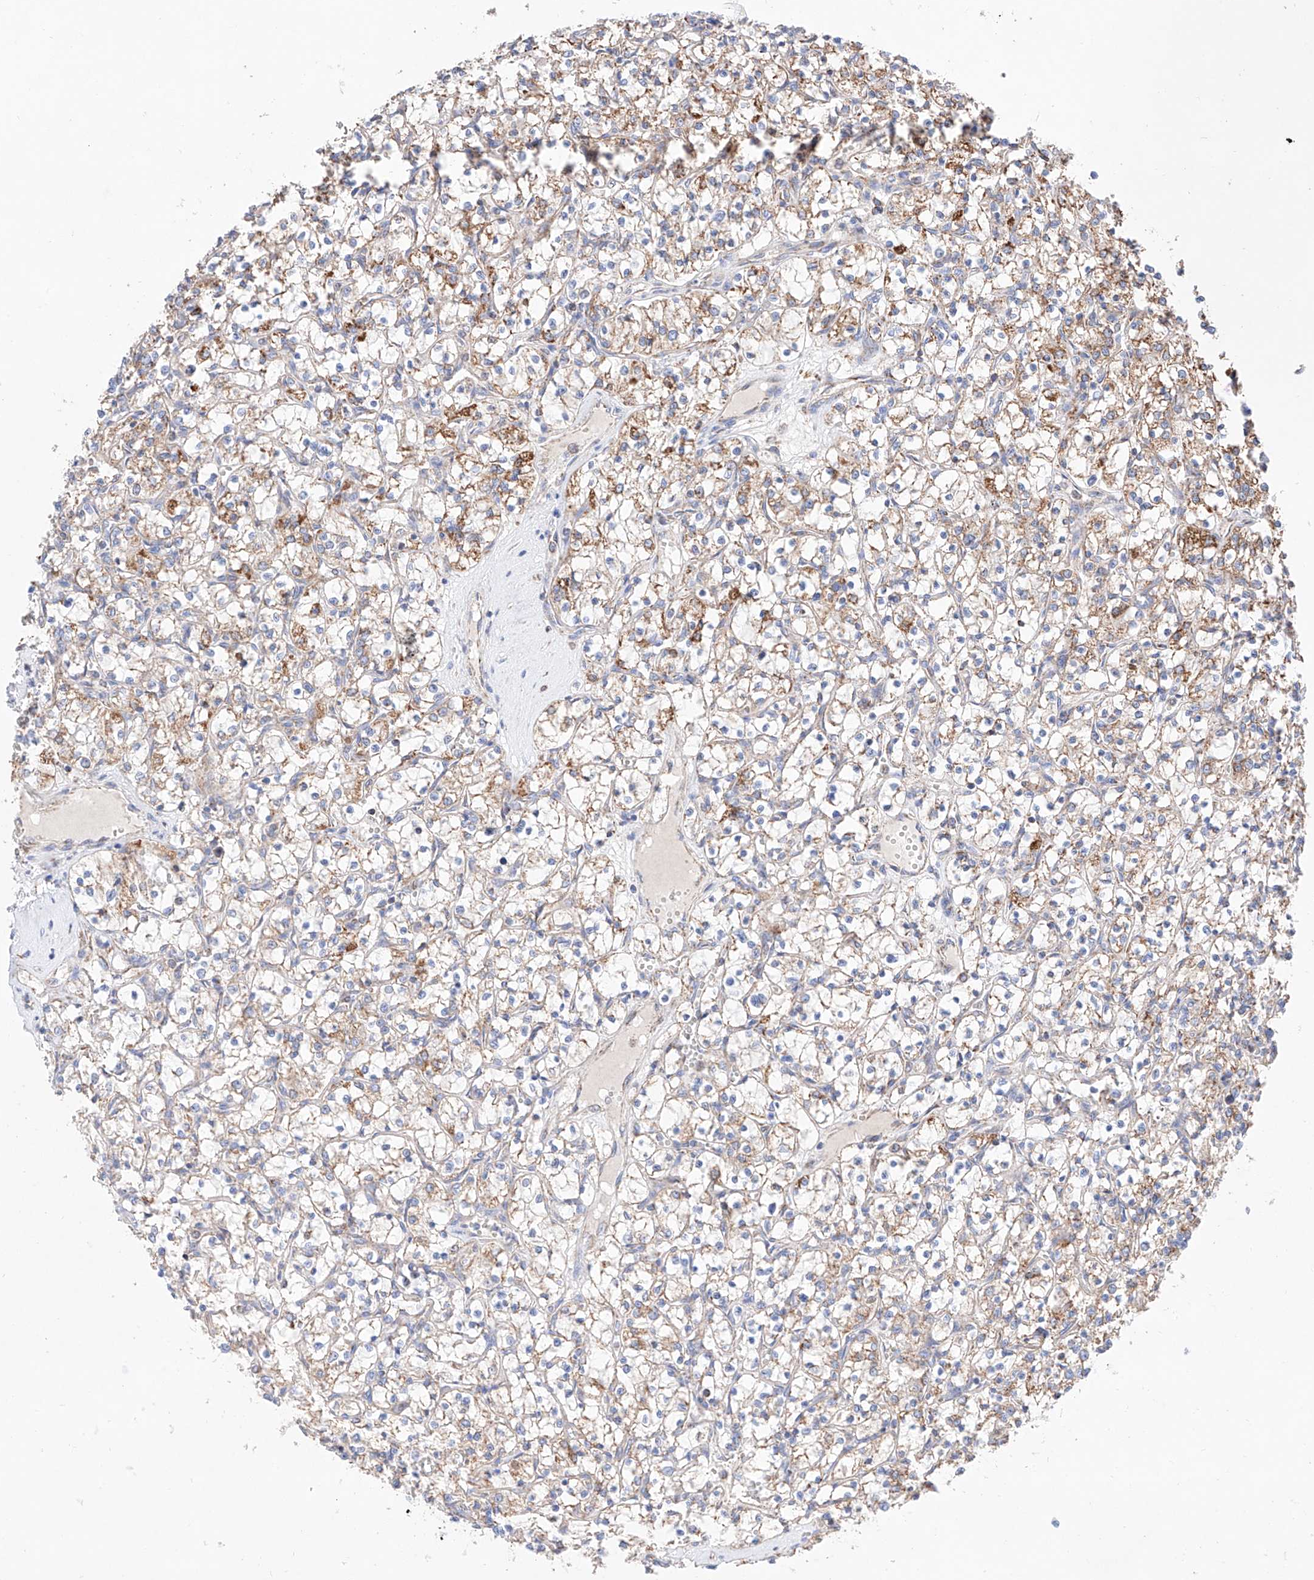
{"staining": {"intensity": "moderate", "quantity": "25%-75%", "location": "cytoplasmic/membranous"}, "tissue": "renal cancer", "cell_type": "Tumor cells", "image_type": "cancer", "snomed": [{"axis": "morphology", "description": "Adenocarcinoma, NOS"}, {"axis": "topography", "description": "Kidney"}], "caption": "Renal cancer (adenocarcinoma) stained with a brown dye demonstrates moderate cytoplasmic/membranous positive positivity in approximately 25%-75% of tumor cells.", "gene": "KTI12", "patient": {"sex": "female", "age": 69}}